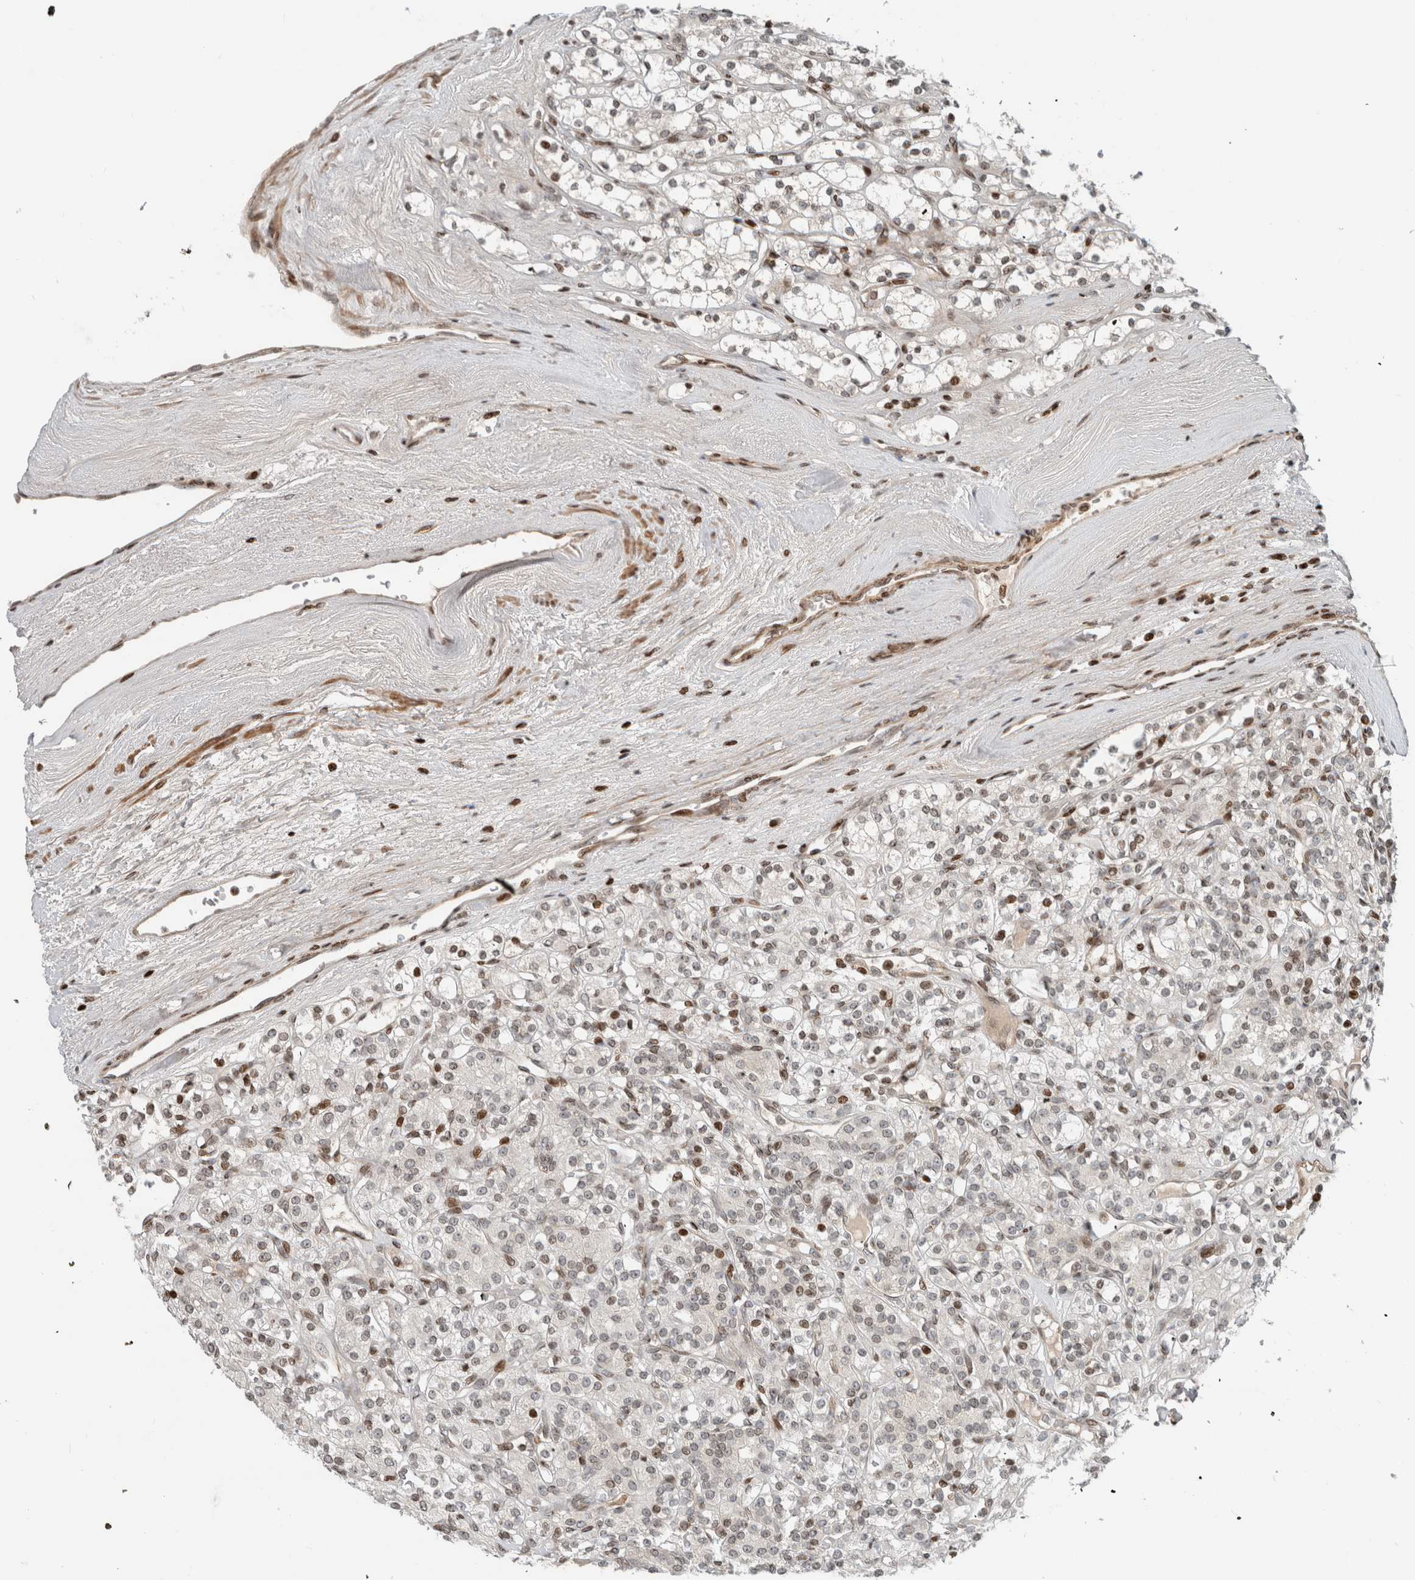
{"staining": {"intensity": "moderate", "quantity": "25%-75%", "location": "nuclear"}, "tissue": "renal cancer", "cell_type": "Tumor cells", "image_type": "cancer", "snomed": [{"axis": "morphology", "description": "Adenocarcinoma, NOS"}, {"axis": "topography", "description": "Kidney"}], "caption": "Immunohistochemistry of human adenocarcinoma (renal) exhibits medium levels of moderate nuclear positivity in about 25%-75% of tumor cells. The protein is shown in brown color, while the nuclei are stained blue.", "gene": "GINS4", "patient": {"sex": "male", "age": 77}}